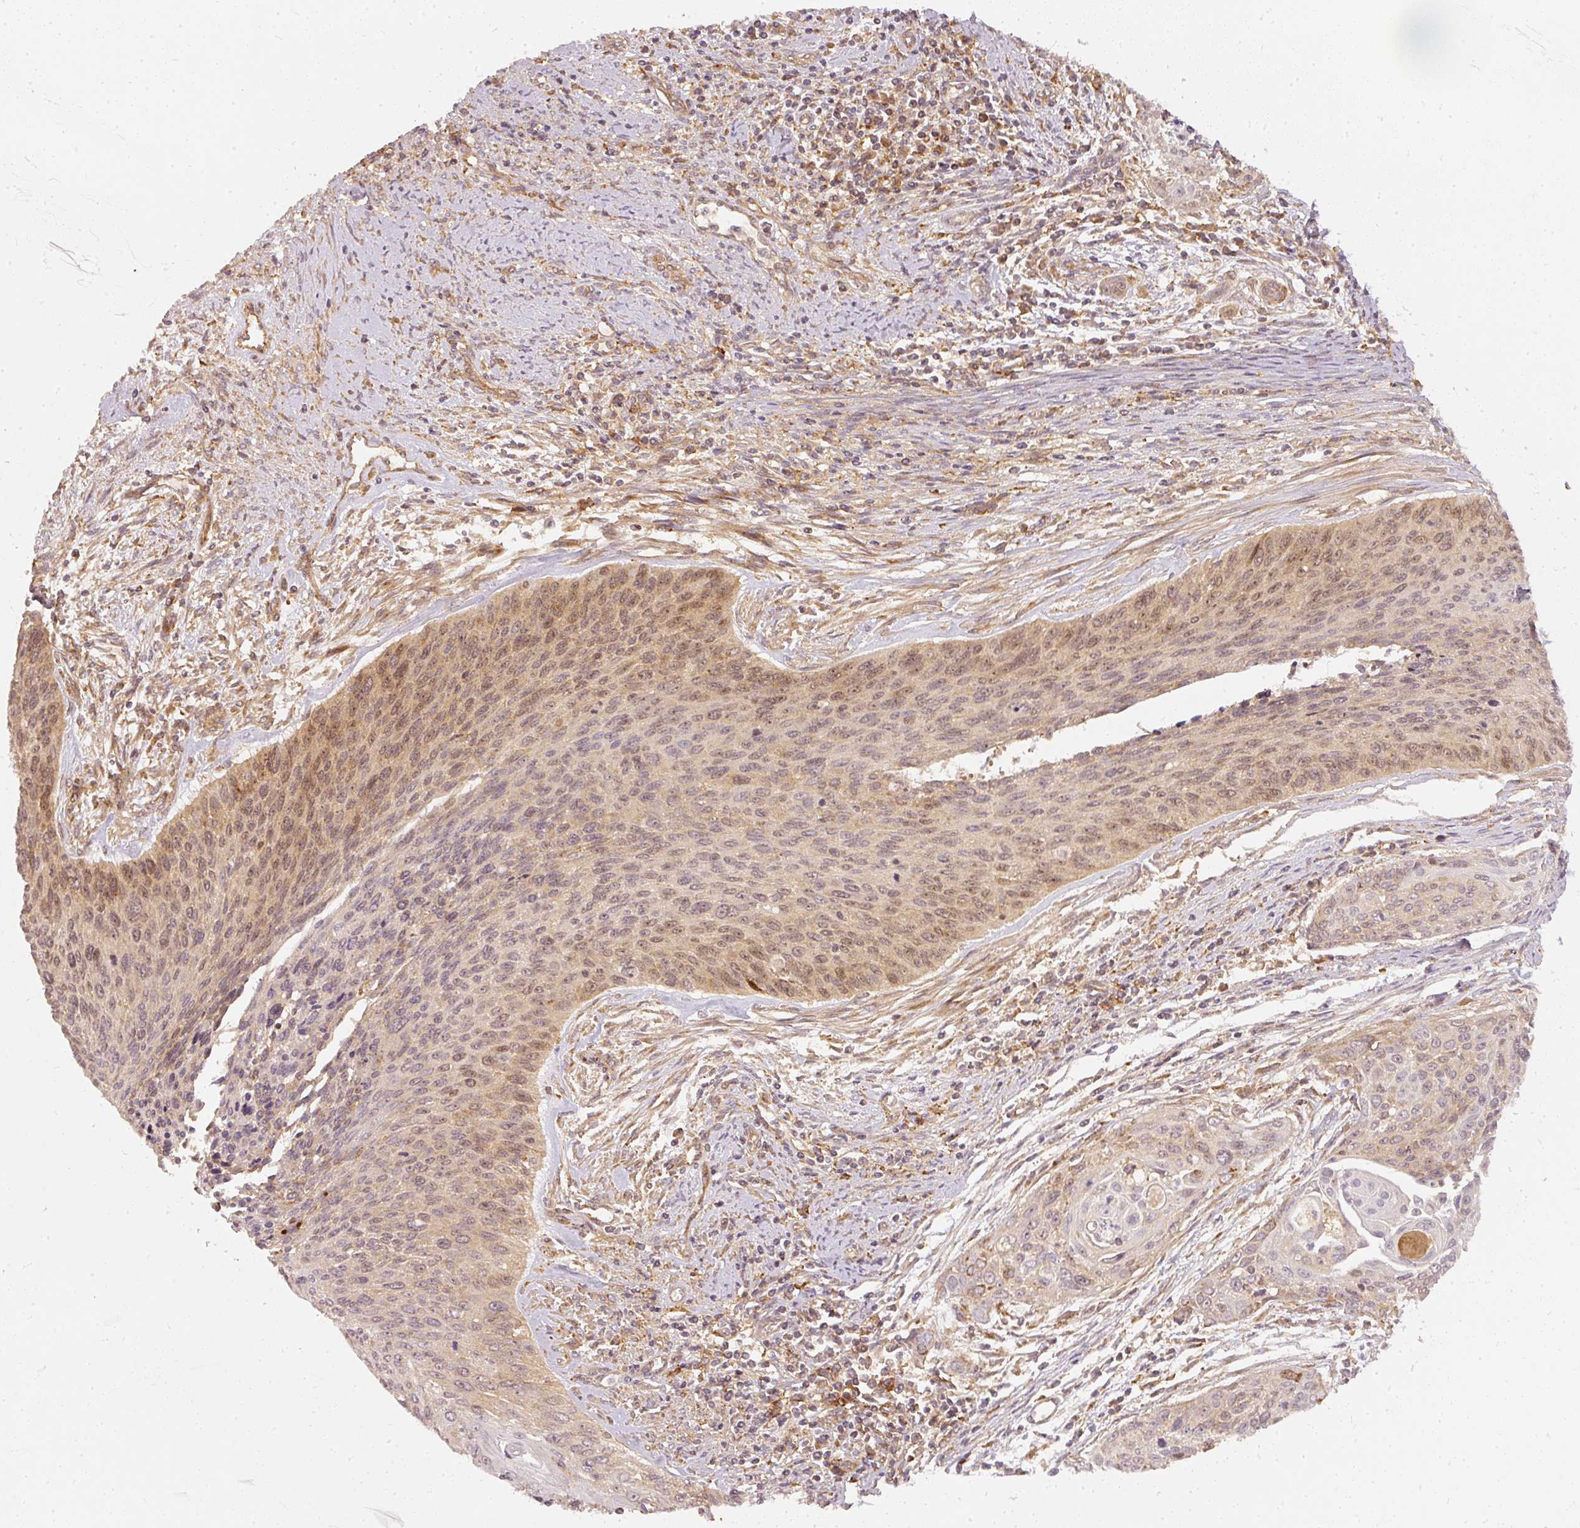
{"staining": {"intensity": "moderate", "quantity": "25%-75%", "location": "nuclear"}, "tissue": "cervical cancer", "cell_type": "Tumor cells", "image_type": "cancer", "snomed": [{"axis": "morphology", "description": "Squamous cell carcinoma, NOS"}, {"axis": "topography", "description": "Cervix"}], "caption": "Immunohistochemical staining of human cervical squamous cell carcinoma exhibits medium levels of moderate nuclear expression in about 25%-75% of tumor cells.", "gene": "ZNF580", "patient": {"sex": "female", "age": 55}}